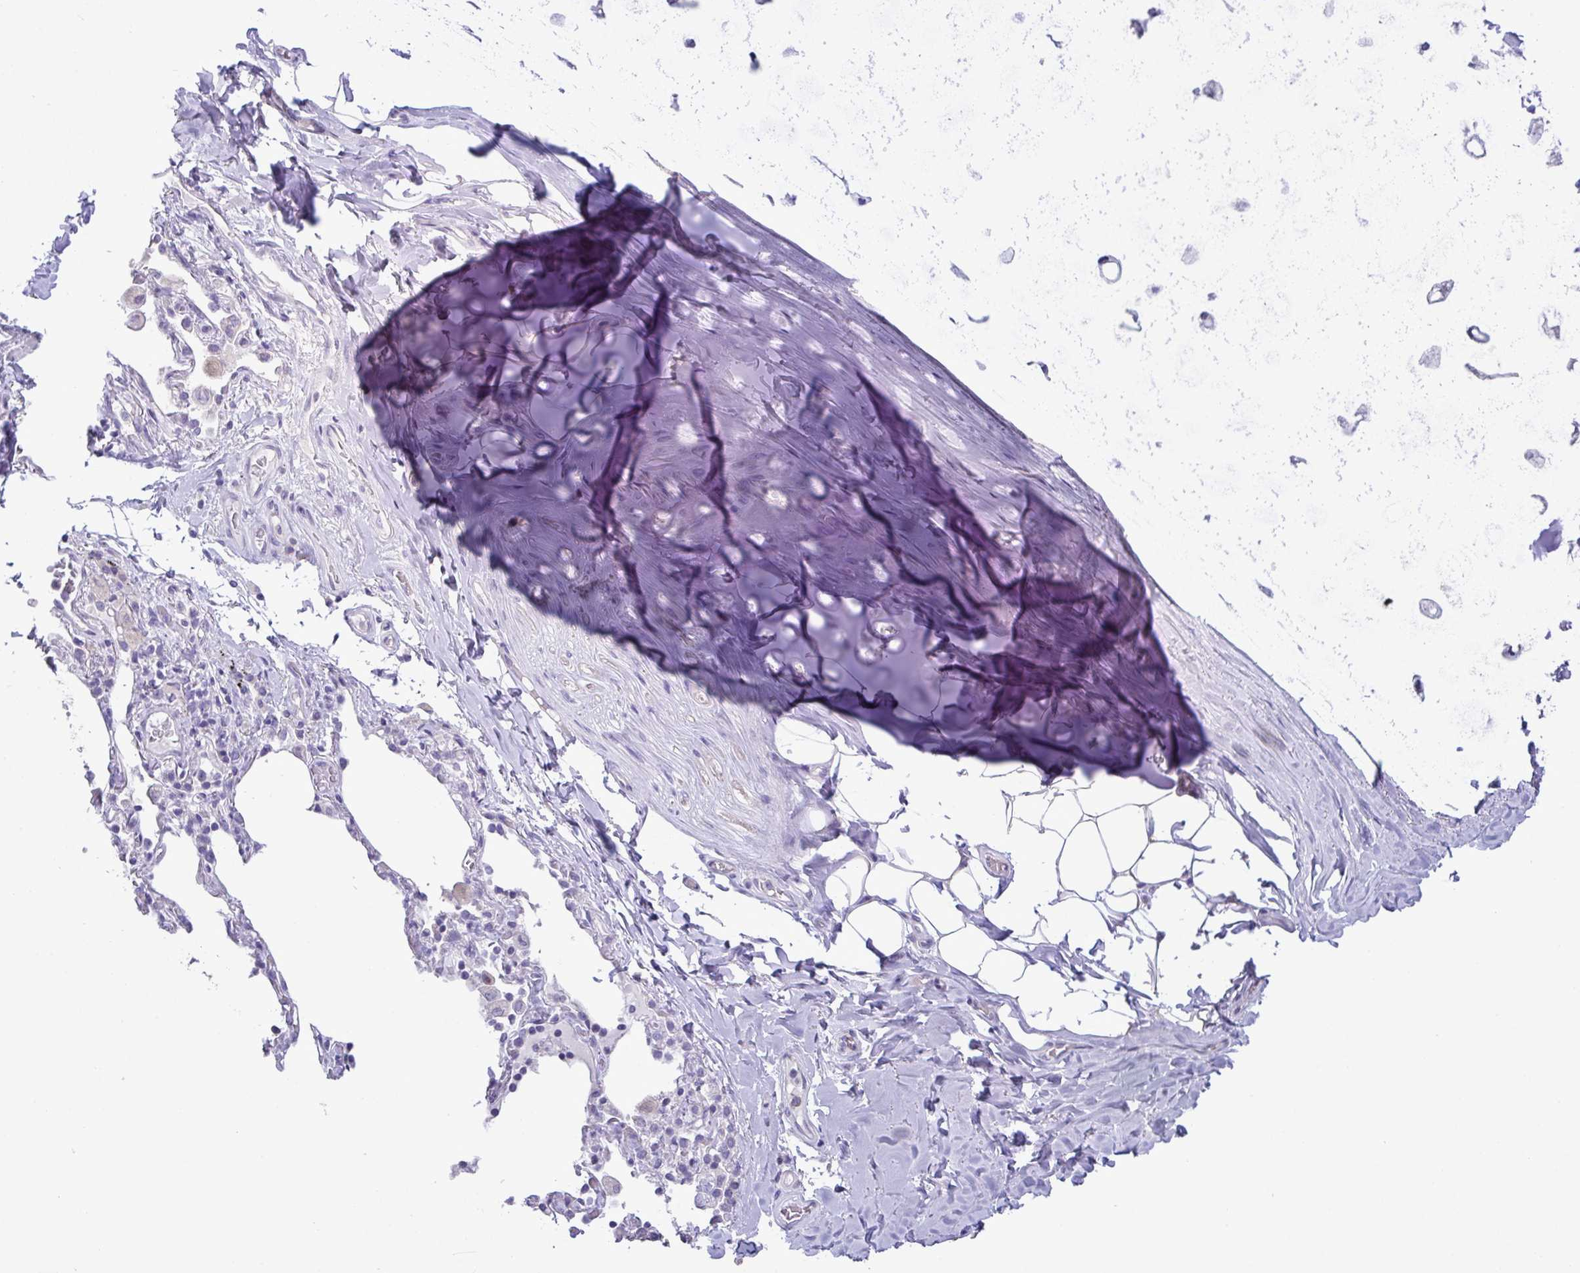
{"staining": {"intensity": "negative", "quantity": "none", "location": "none"}, "tissue": "adipose tissue", "cell_type": "Adipocytes", "image_type": "normal", "snomed": [{"axis": "morphology", "description": "Normal tissue, NOS"}, {"axis": "topography", "description": "Cartilage tissue"}, {"axis": "topography", "description": "Bronchus"}], "caption": "This is an immunohistochemistry (IHC) micrograph of unremarkable adipose tissue. There is no staining in adipocytes.", "gene": "C4orf33", "patient": {"sex": "male", "age": 64}}